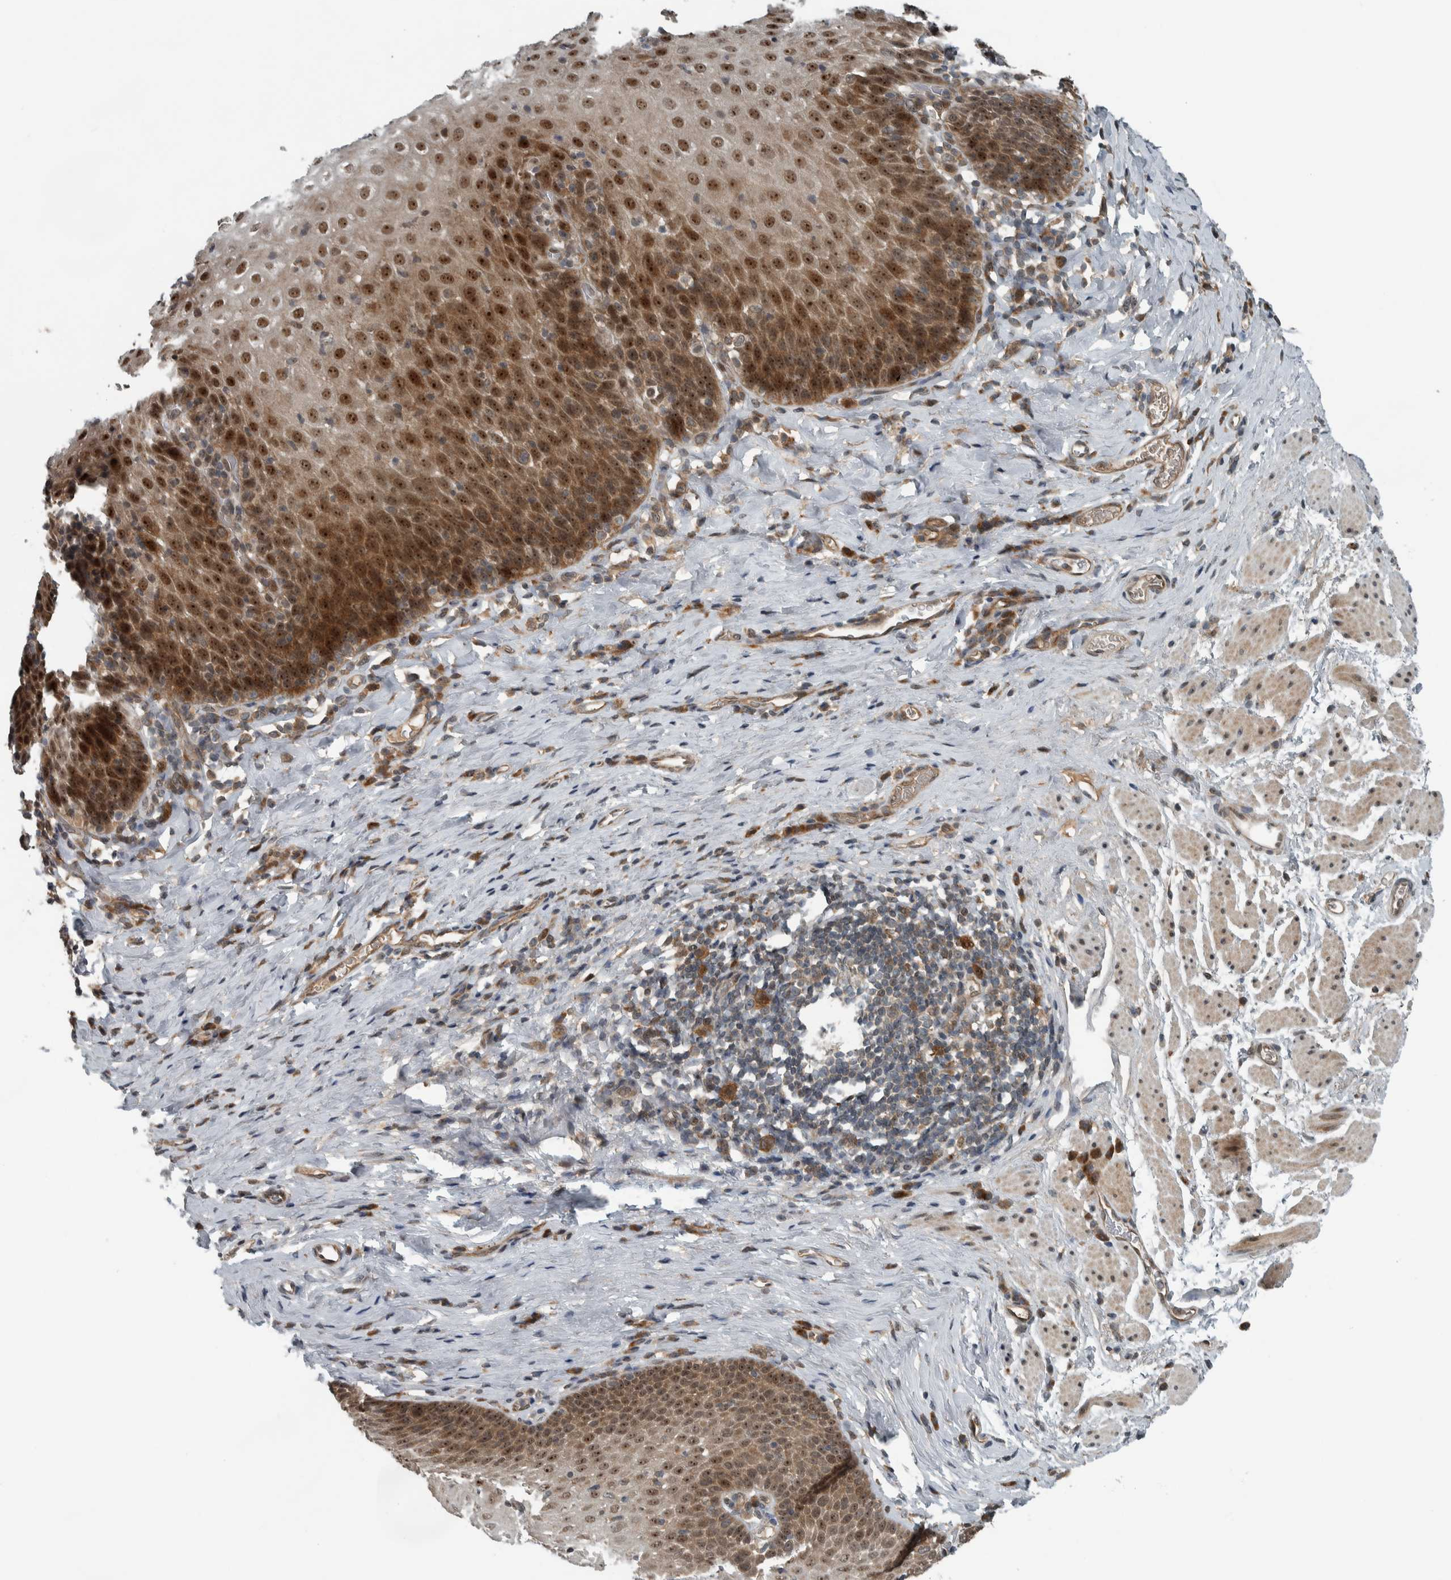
{"staining": {"intensity": "moderate", "quantity": ">75%", "location": "cytoplasmic/membranous,nuclear"}, "tissue": "esophagus", "cell_type": "Squamous epithelial cells", "image_type": "normal", "snomed": [{"axis": "morphology", "description": "Normal tissue, NOS"}, {"axis": "topography", "description": "Esophagus"}], "caption": "Brown immunohistochemical staining in benign human esophagus shows moderate cytoplasmic/membranous,nuclear expression in approximately >75% of squamous epithelial cells. Using DAB (3,3'-diaminobenzidine) (brown) and hematoxylin (blue) stains, captured at high magnification using brightfield microscopy.", "gene": "XPO5", "patient": {"sex": "female", "age": 61}}